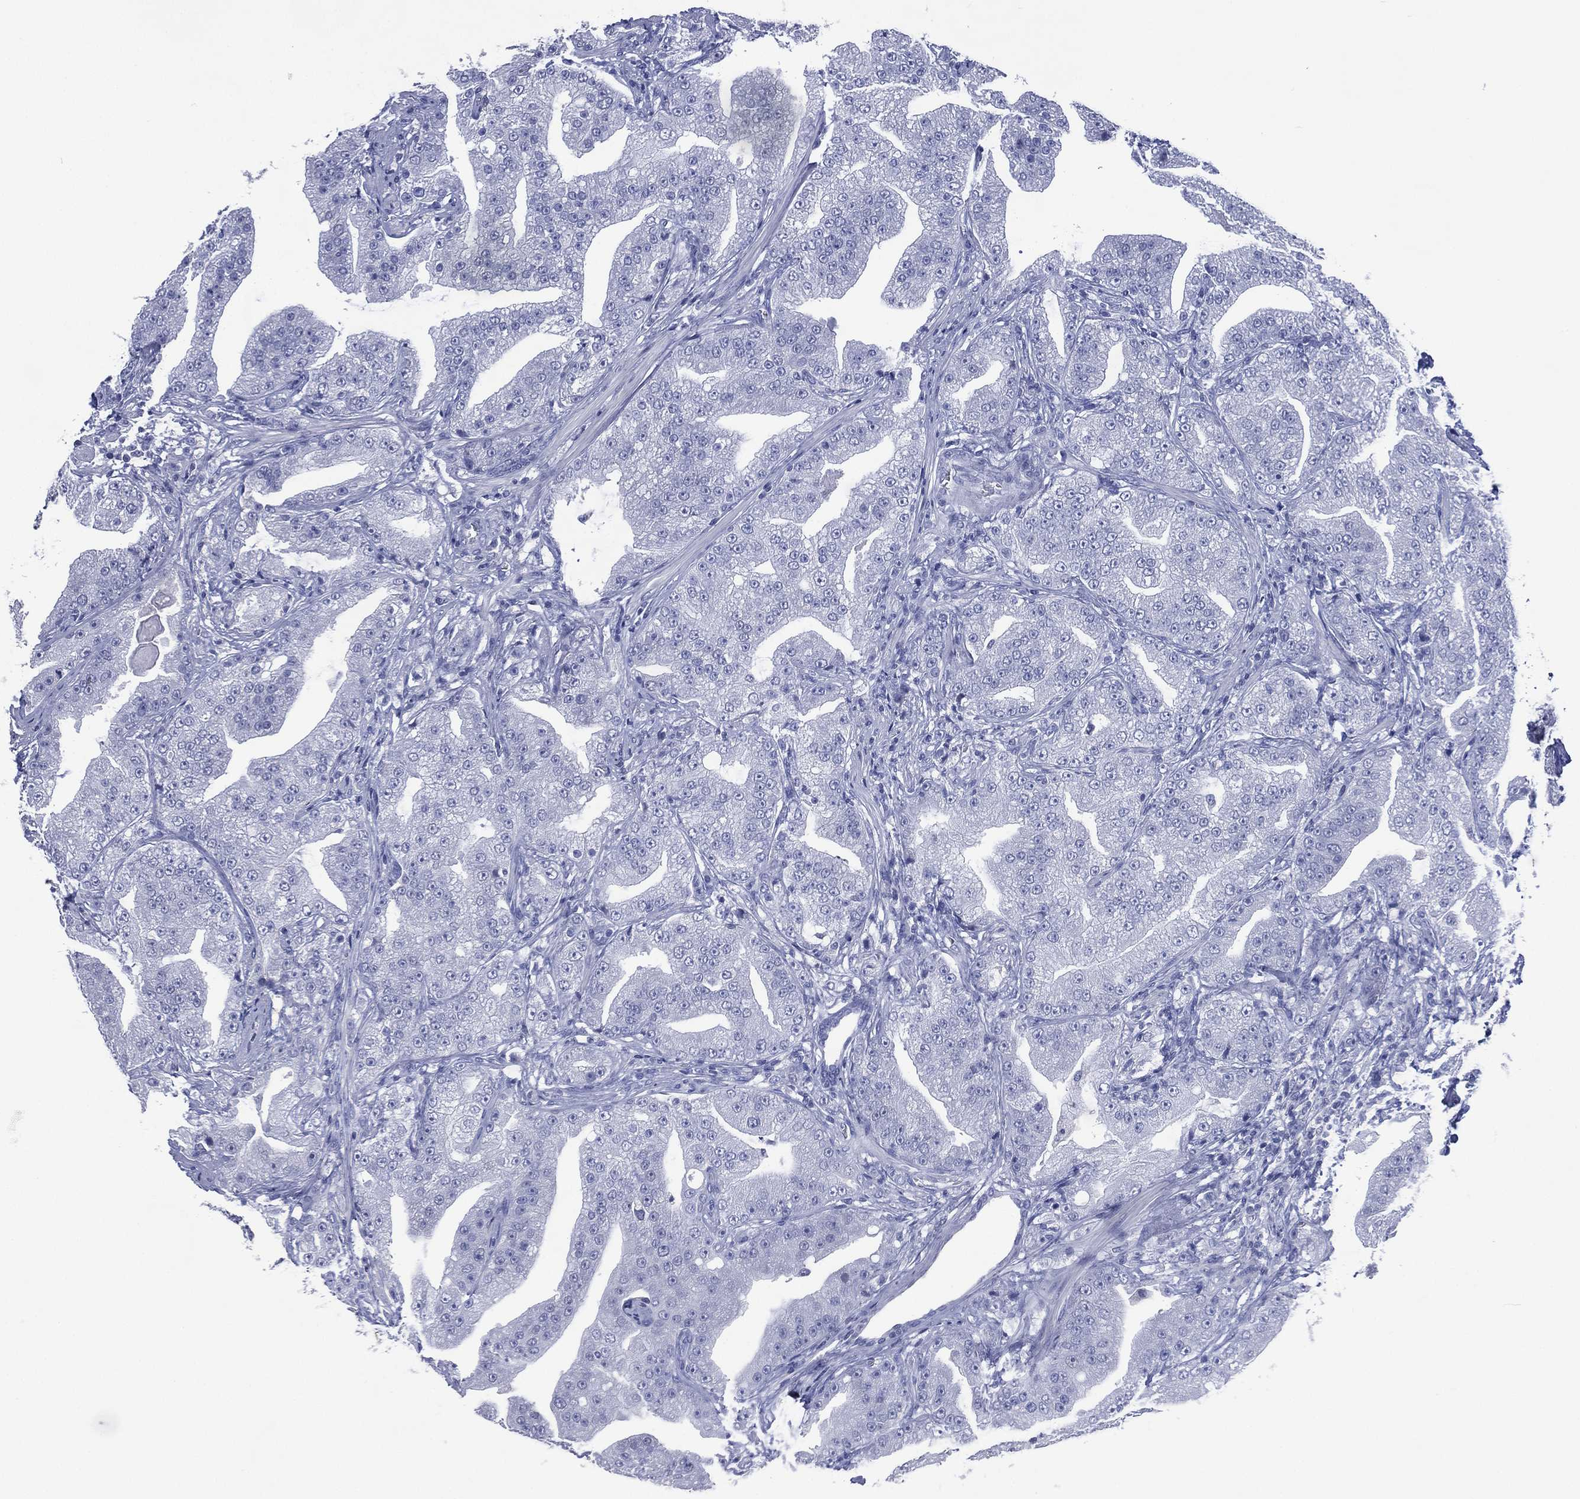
{"staining": {"intensity": "negative", "quantity": "none", "location": "none"}, "tissue": "prostate cancer", "cell_type": "Tumor cells", "image_type": "cancer", "snomed": [{"axis": "morphology", "description": "Adenocarcinoma, Low grade"}, {"axis": "topography", "description": "Prostate"}], "caption": "This micrograph is of prostate cancer (low-grade adenocarcinoma) stained with IHC to label a protein in brown with the nuclei are counter-stained blue. There is no staining in tumor cells.", "gene": "TMEM247", "patient": {"sex": "male", "age": 62}}